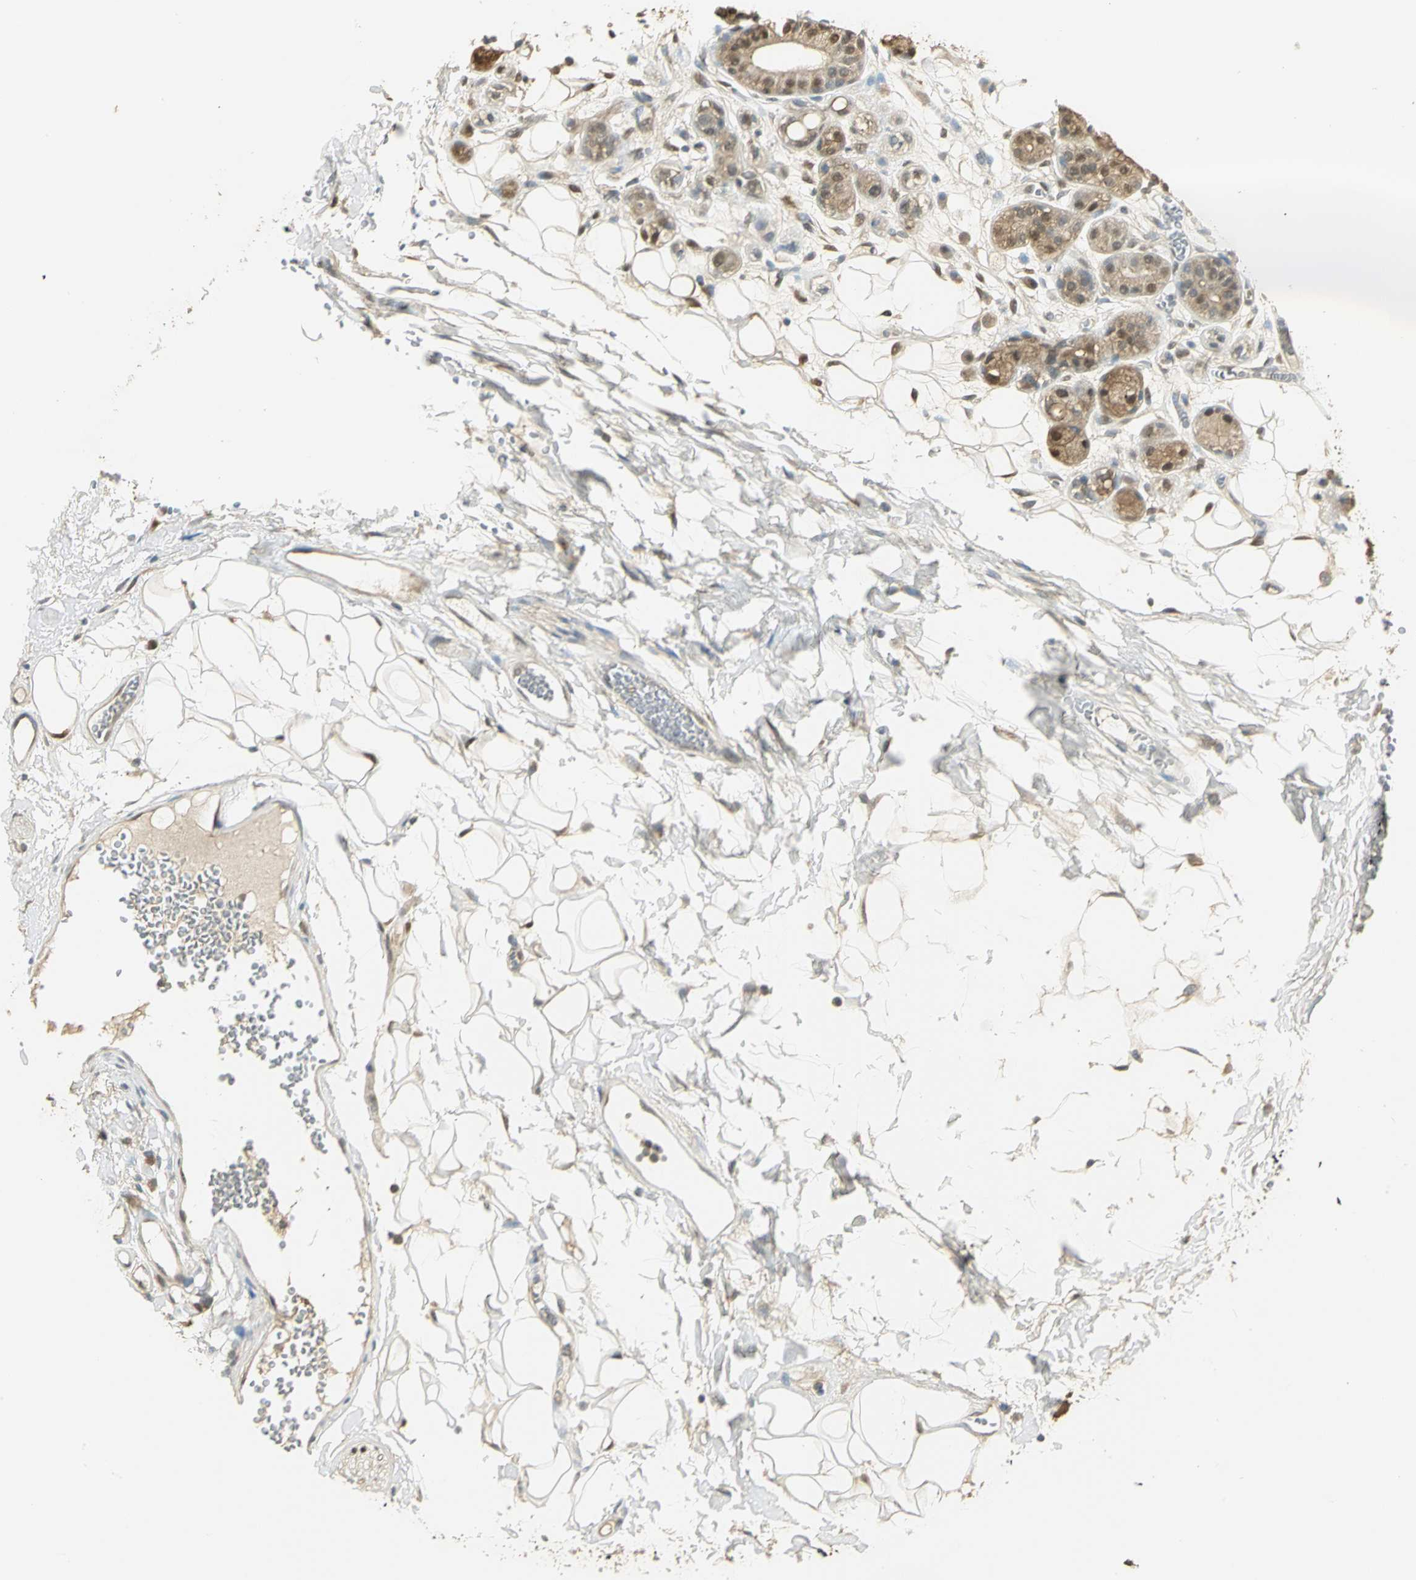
{"staining": {"intensity": "moderate", "quantity": ">75%", "location": "cytoplasmic/membranous,nuclear"}, "tissue": "adipose tissue", "cell_type": "Adipocytes", "image_type": "normal", "snomed": [{"axis": "morphology", "description": "Normal tissue, NOS"}, {"axis": "morphology", "description": "Inflammation, NOS"}, {"axis": "topography", "description": "Vascular tissue"}, {"axis": "topography", "description": "Salivary gland"}], "caption": "DAB (3,3'-diaminobenzidine) immunohistochemical staining of benign adipose tissue exhibits moderate cytoplasmic/membranous,nuclear protein staining in approximately >75% of adipocytes. (brown staining indicates protein expression, while blue staining denotes nuclei).", "gene": "PARK7", "patient": {"sex": "female", "age": 75}}